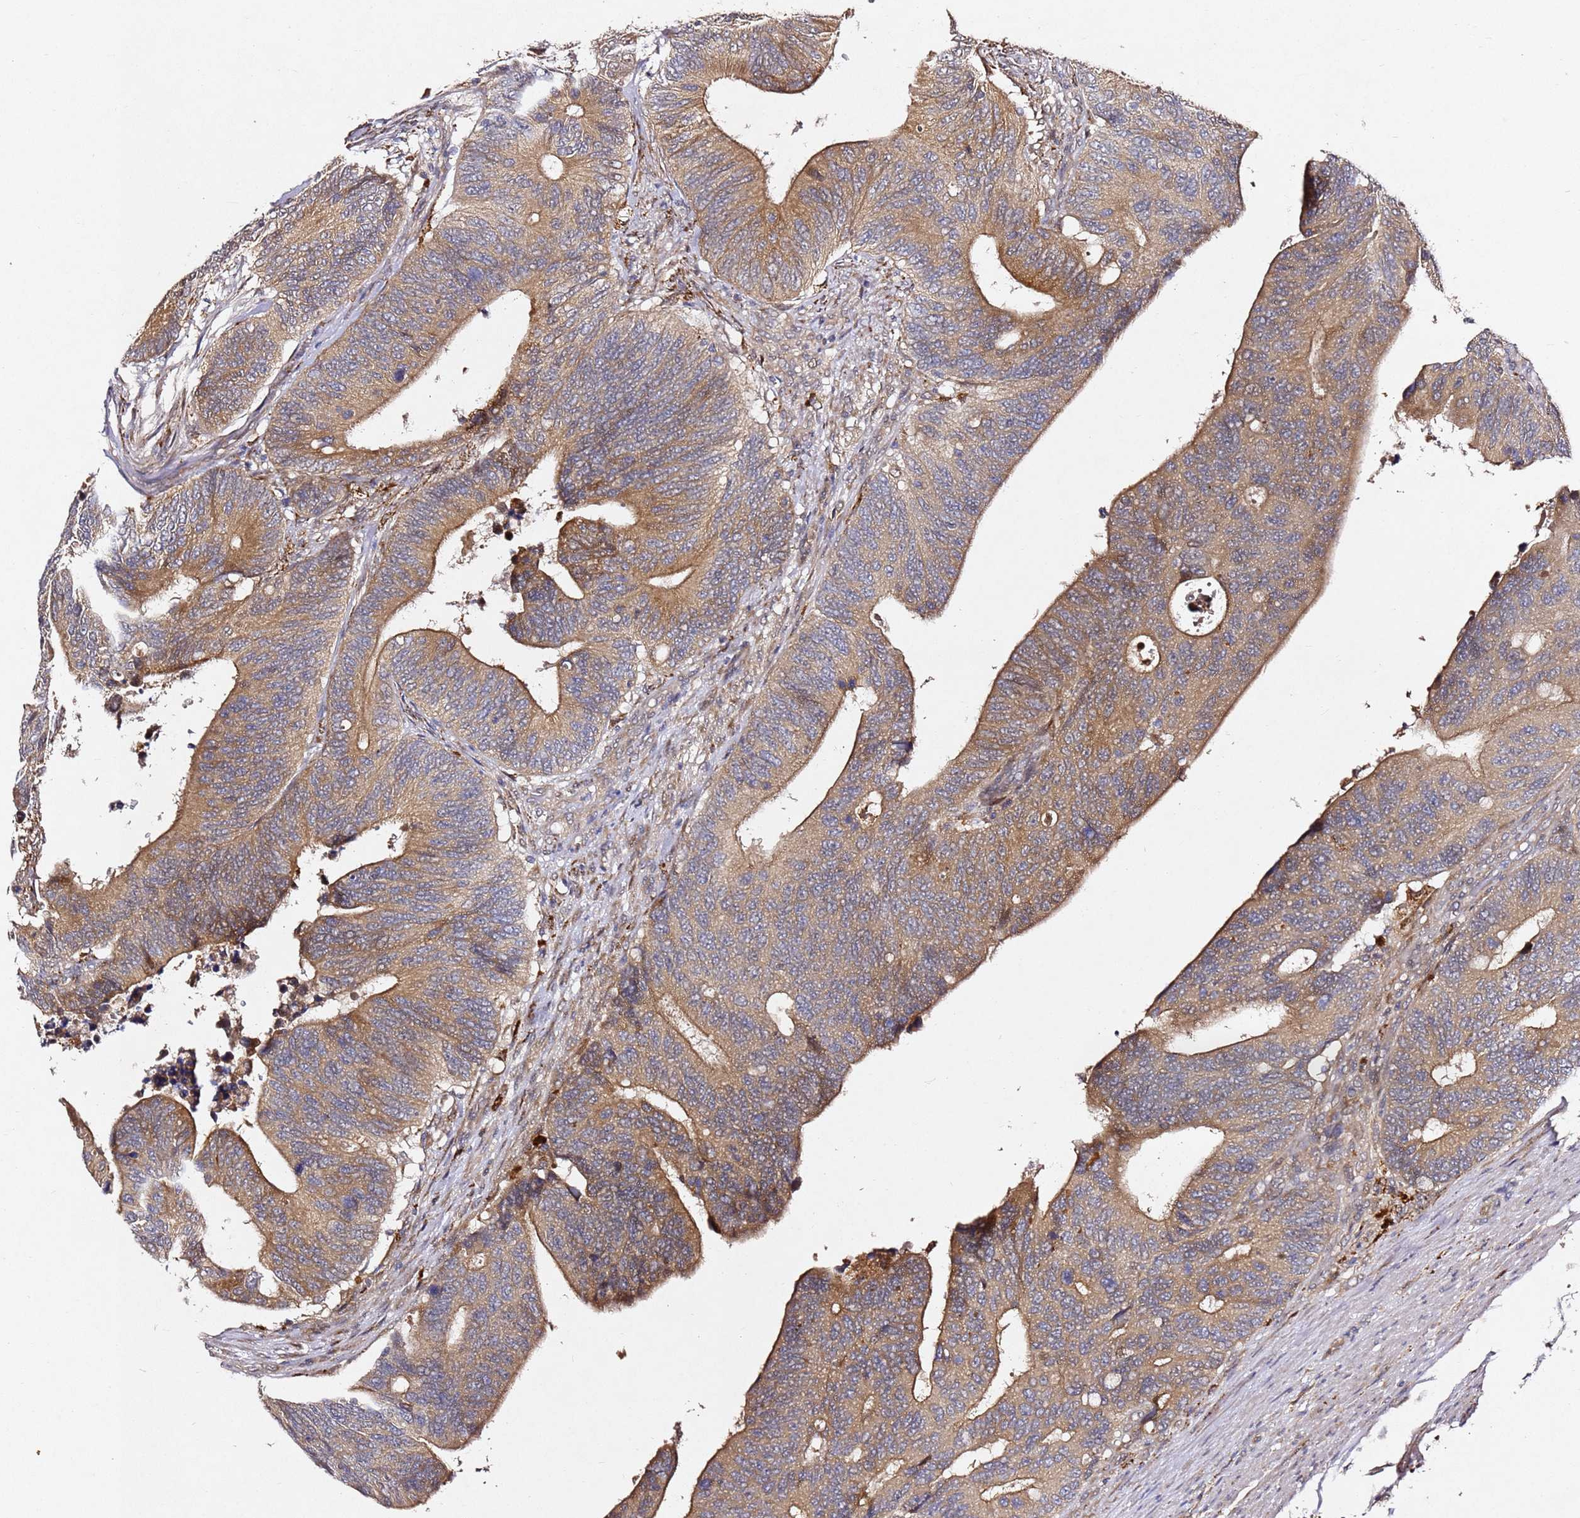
{"staining": {"intensity": "moderate", "quantity": ">75%", "location": "cytoplasmic/membranous"}, "tissue": "colorectal cancer", "cell_type": "Tumor cells", "image_type": "cancer", "snomed": [{"axis": "morphology", "description": "Adenocarcinoma, NOS"}, {"axis": "topography", "description": "Colon"}], "caption": "This is an image of immunohistochemistry staining of colorectal cancer (adenocarcinoma), which shows moderate staining in the cytoplasmic/membranous of tumor cells.", "gene": "ALG11", "patient": {"sex": "male", "age": 87}}